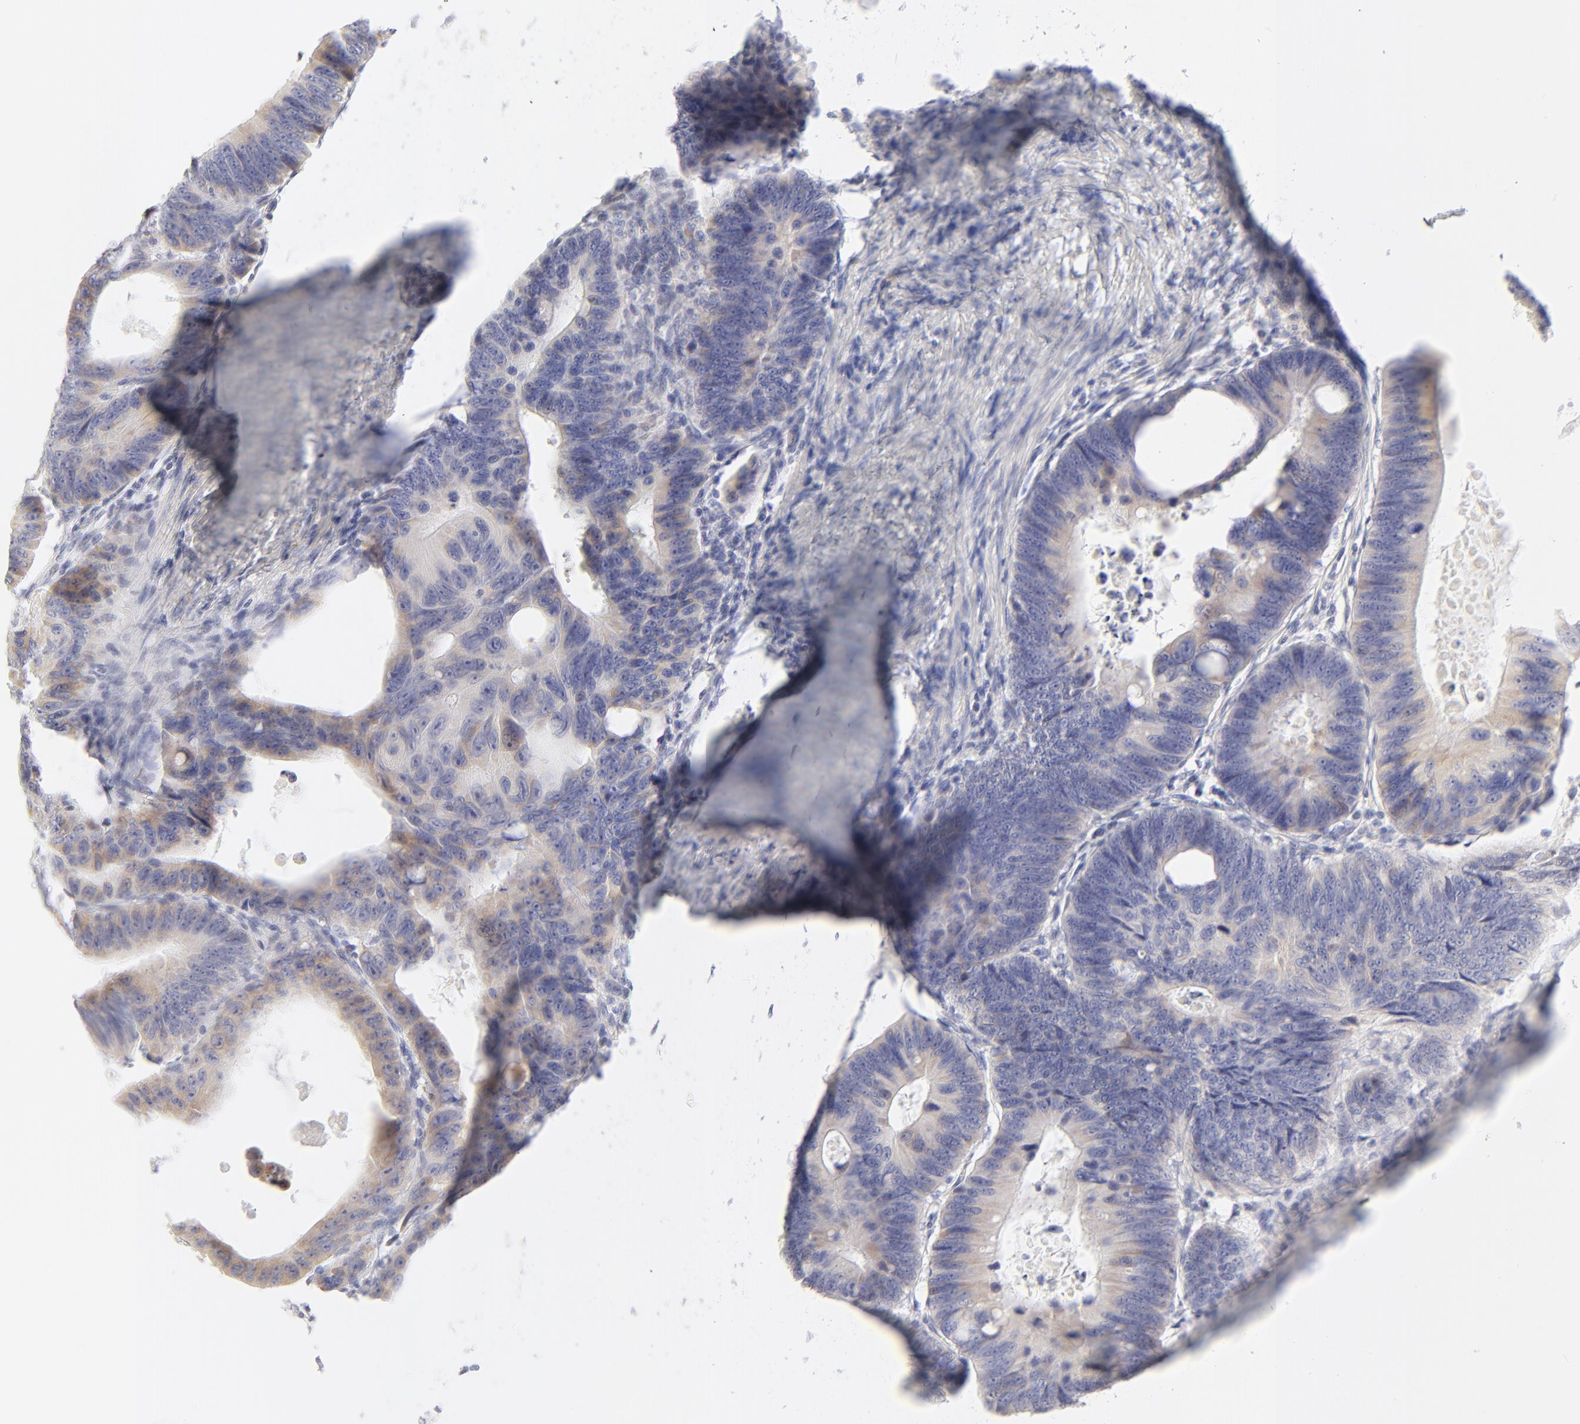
{"staining": {"intensity": "moderate", "quantity": "25%-75%", "location": "cytoplasmic/membranous"}, "tissue": "colorectal cancer", "cell_type": "Tumor cells", "image_type": "cancer", "snomed": [{"axis": "morphology", "description": "Adenocarcinoma, NOS"}, {"axis": "topography", "description": "Colon"}], "caption": "Immunohistochemistry (DAB) staining of human colorectal adenocarcinoma demonstrates moderate cytoplasmic/membranous protein staining in approximately 25%-75% of tumor cells. (DAB (3,3'-diaminobenzidine) = brown stain, brightfield microscopy at high magnification).", "gene": "NPNT", "patient": {"sex": "female", "age": 55}}